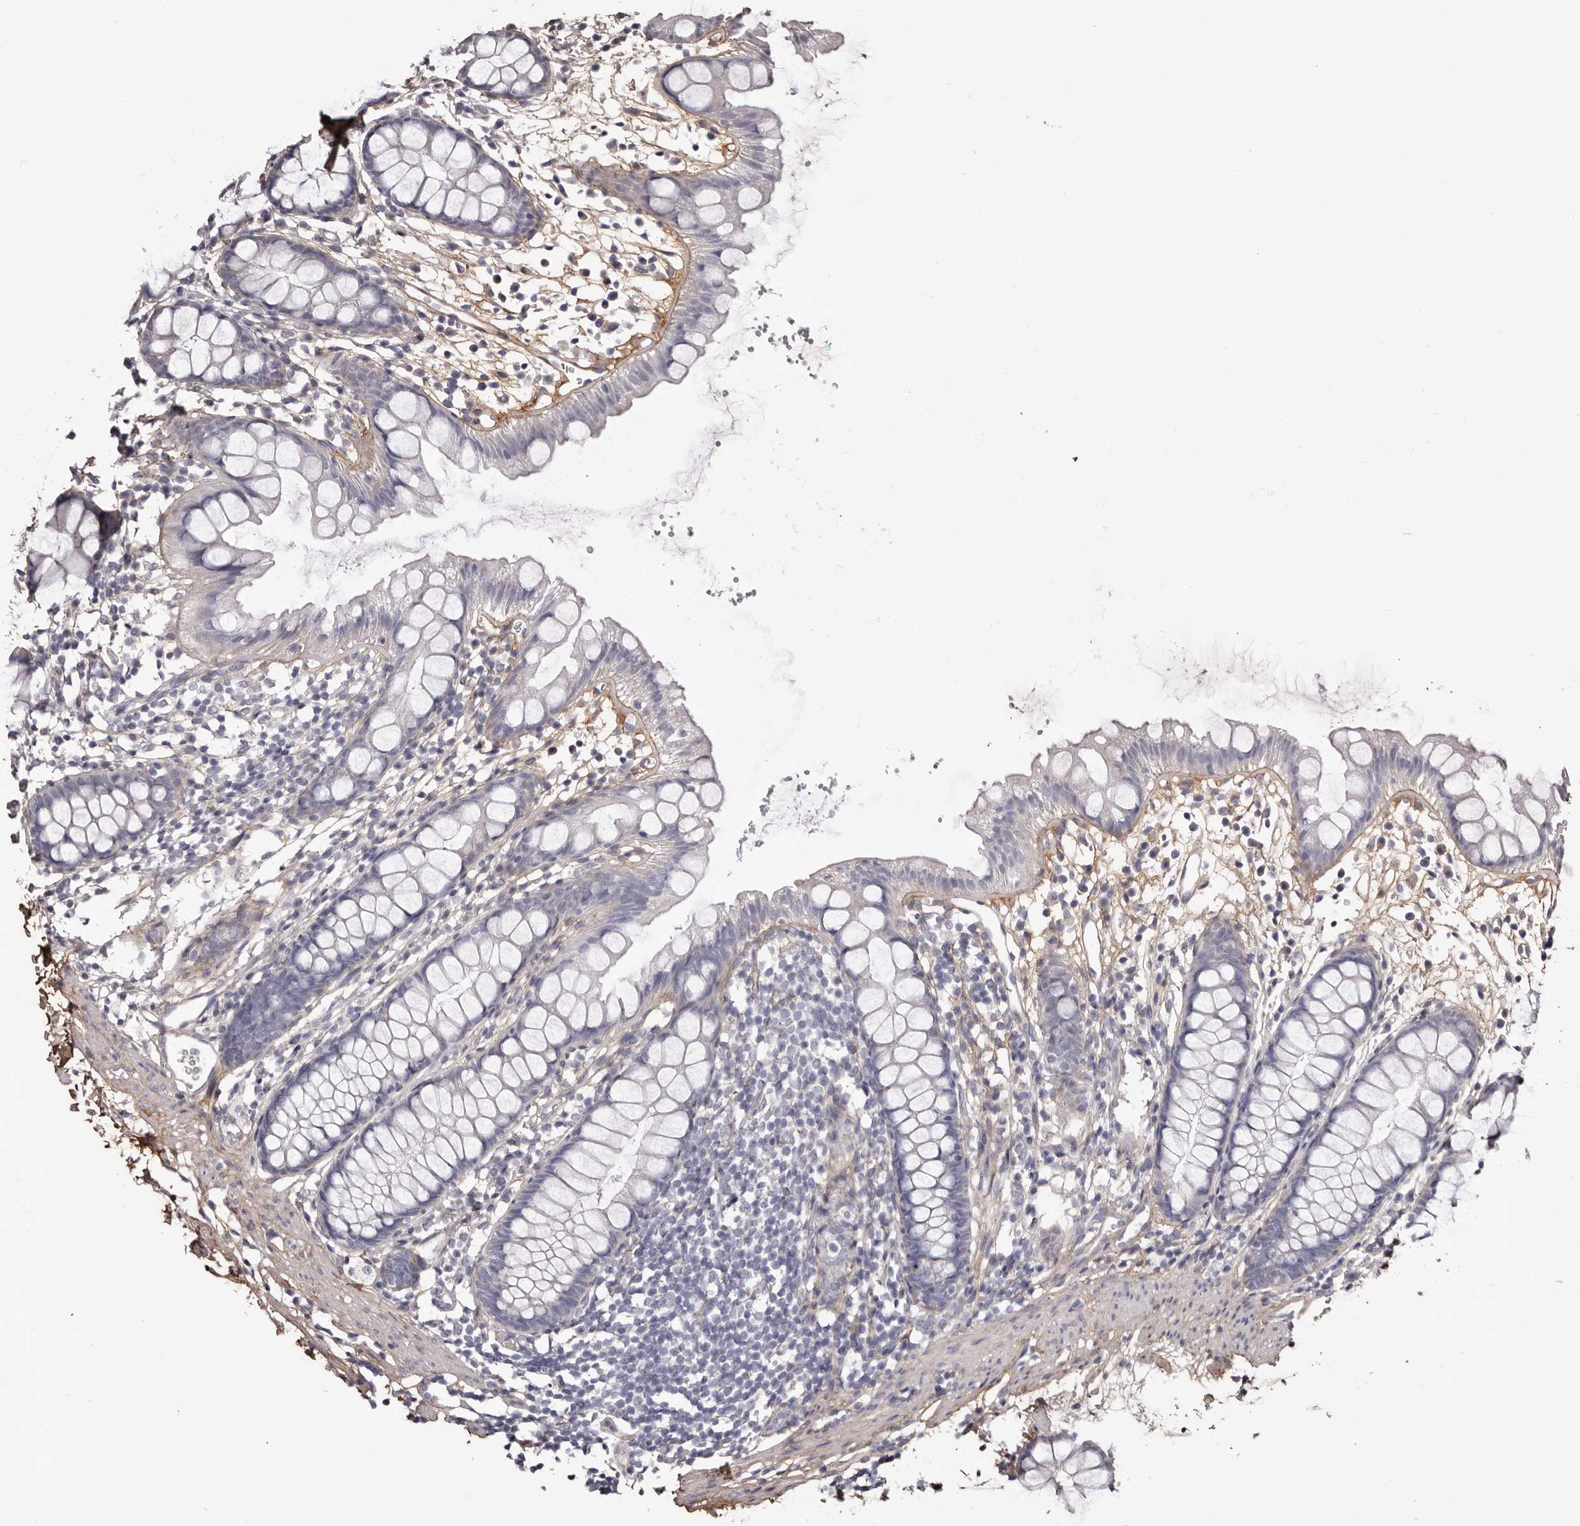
{"staining": {"intensity": "negative", "quantity": "none", "location": "none"}, "tissue": "rectum", "cell_type": "Glandular cells", "image_type": "normal", "snomed": [{"axis": "morphology", "description": "Normal tissue, NOS"}, {"axis": "topography", "description": "Rectum"}], "caption": "Immunohistochemical staining of unremarkable rectum shows no significant positivity in glandular cells.", "gene": "COL6A1", "patient": {"sex": "female", "age": 65}}